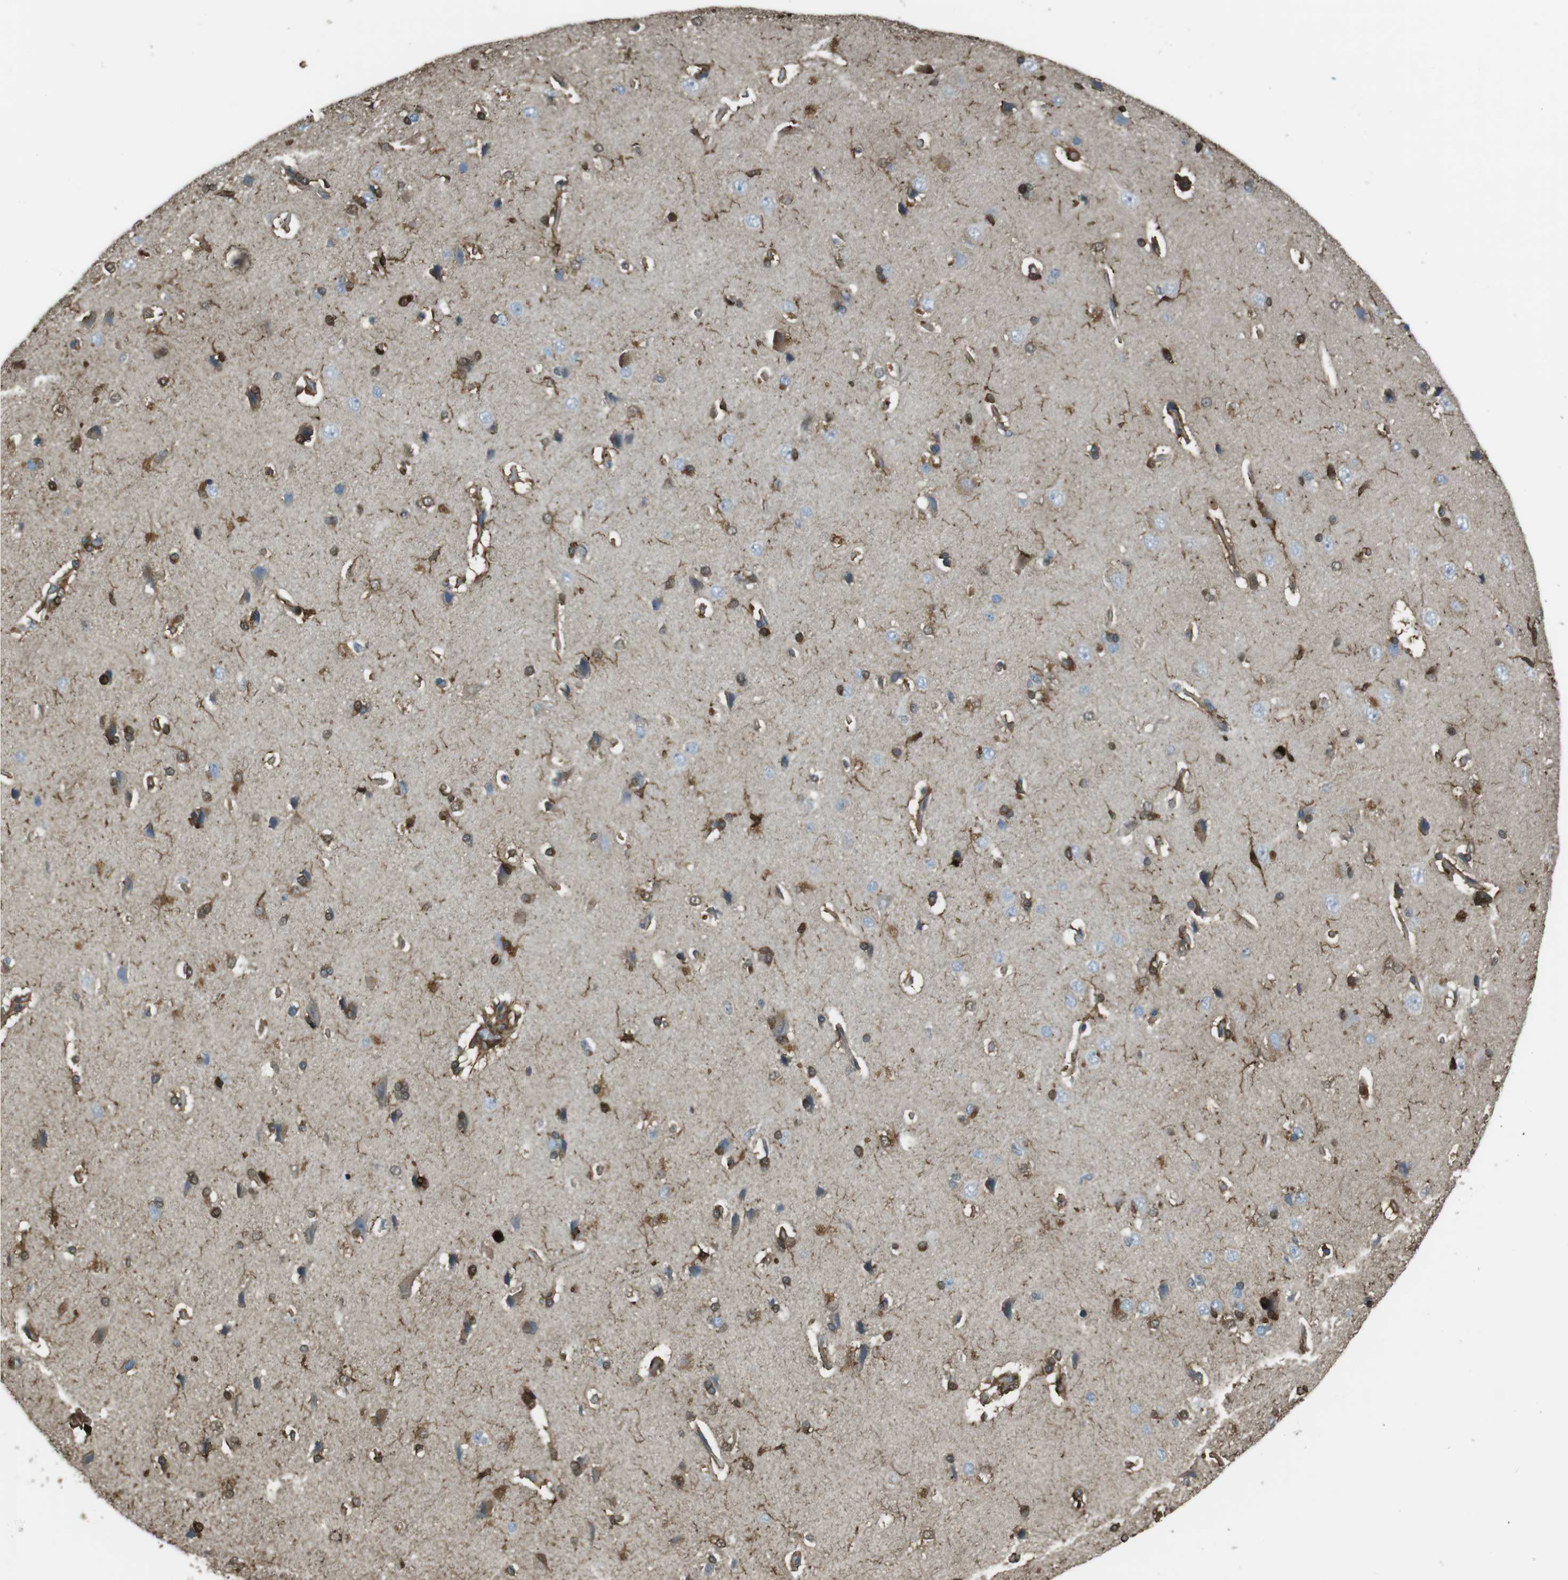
{"staining": {"intensity": "moderate", "quantity": ">75%", "location": "cytoplasmic/membranous"}, "tissue": "cerebral cortex", "cell_type": "Endothelial cells", "image_type": "normal", "snomed": [{"axis": "morphology", "description": "Normal tissue, NOS"}, {"axis": "topography", "description": "Cerebral cortex"}], "caption": "Immunohistochemical staining of benign cerebral cortex shows moderate cytoplasmic/membranous protein staining in approximately >75% of endothelial cells.", "gene": "SFT2D1", "patient": {"sex": "male", "age": 62}}